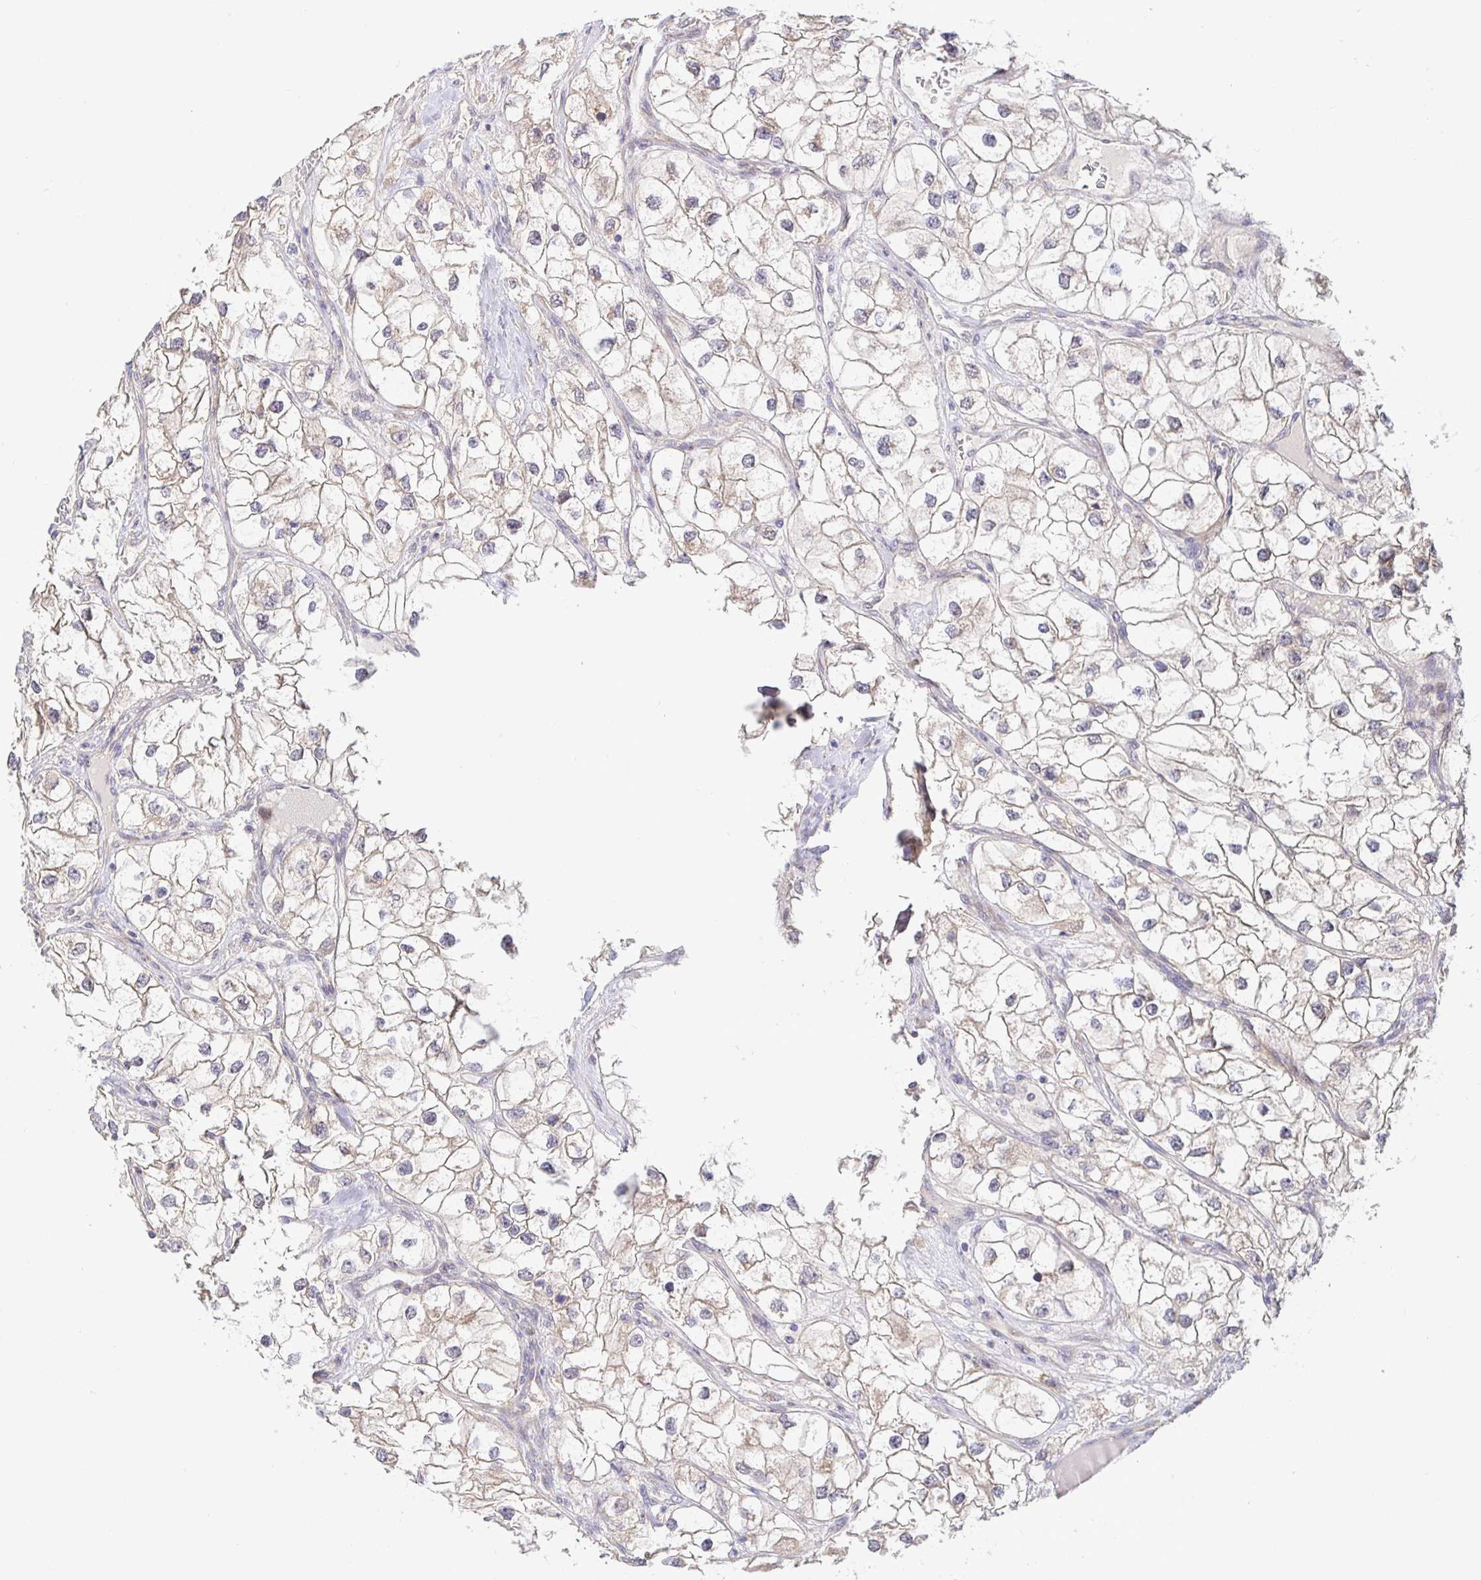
{"staining": {"intensity": "weak", "quantity": "25%-75%", "location": "cytoplasmic/membranous"}, "tissue": "renal cancer", "cell_type": "Tumor cells", "image_type": "cancer", "snomed": [{"axis": "morphology", "description": "Adenocarcinoma, NOS"}, {"axis": "topography", "description": "Kidney"}], "caption": "This micrograph demonstrates adenocarcinoma (renal) stained with IHC to label a protein in brown. The cytoplasmic/membranous of tumor cells show weak positivity for the protein. Nuclei are counter-stained blue.", "gene": "ZDHHC11", "patient": {"sex": "male", "age": 59}}